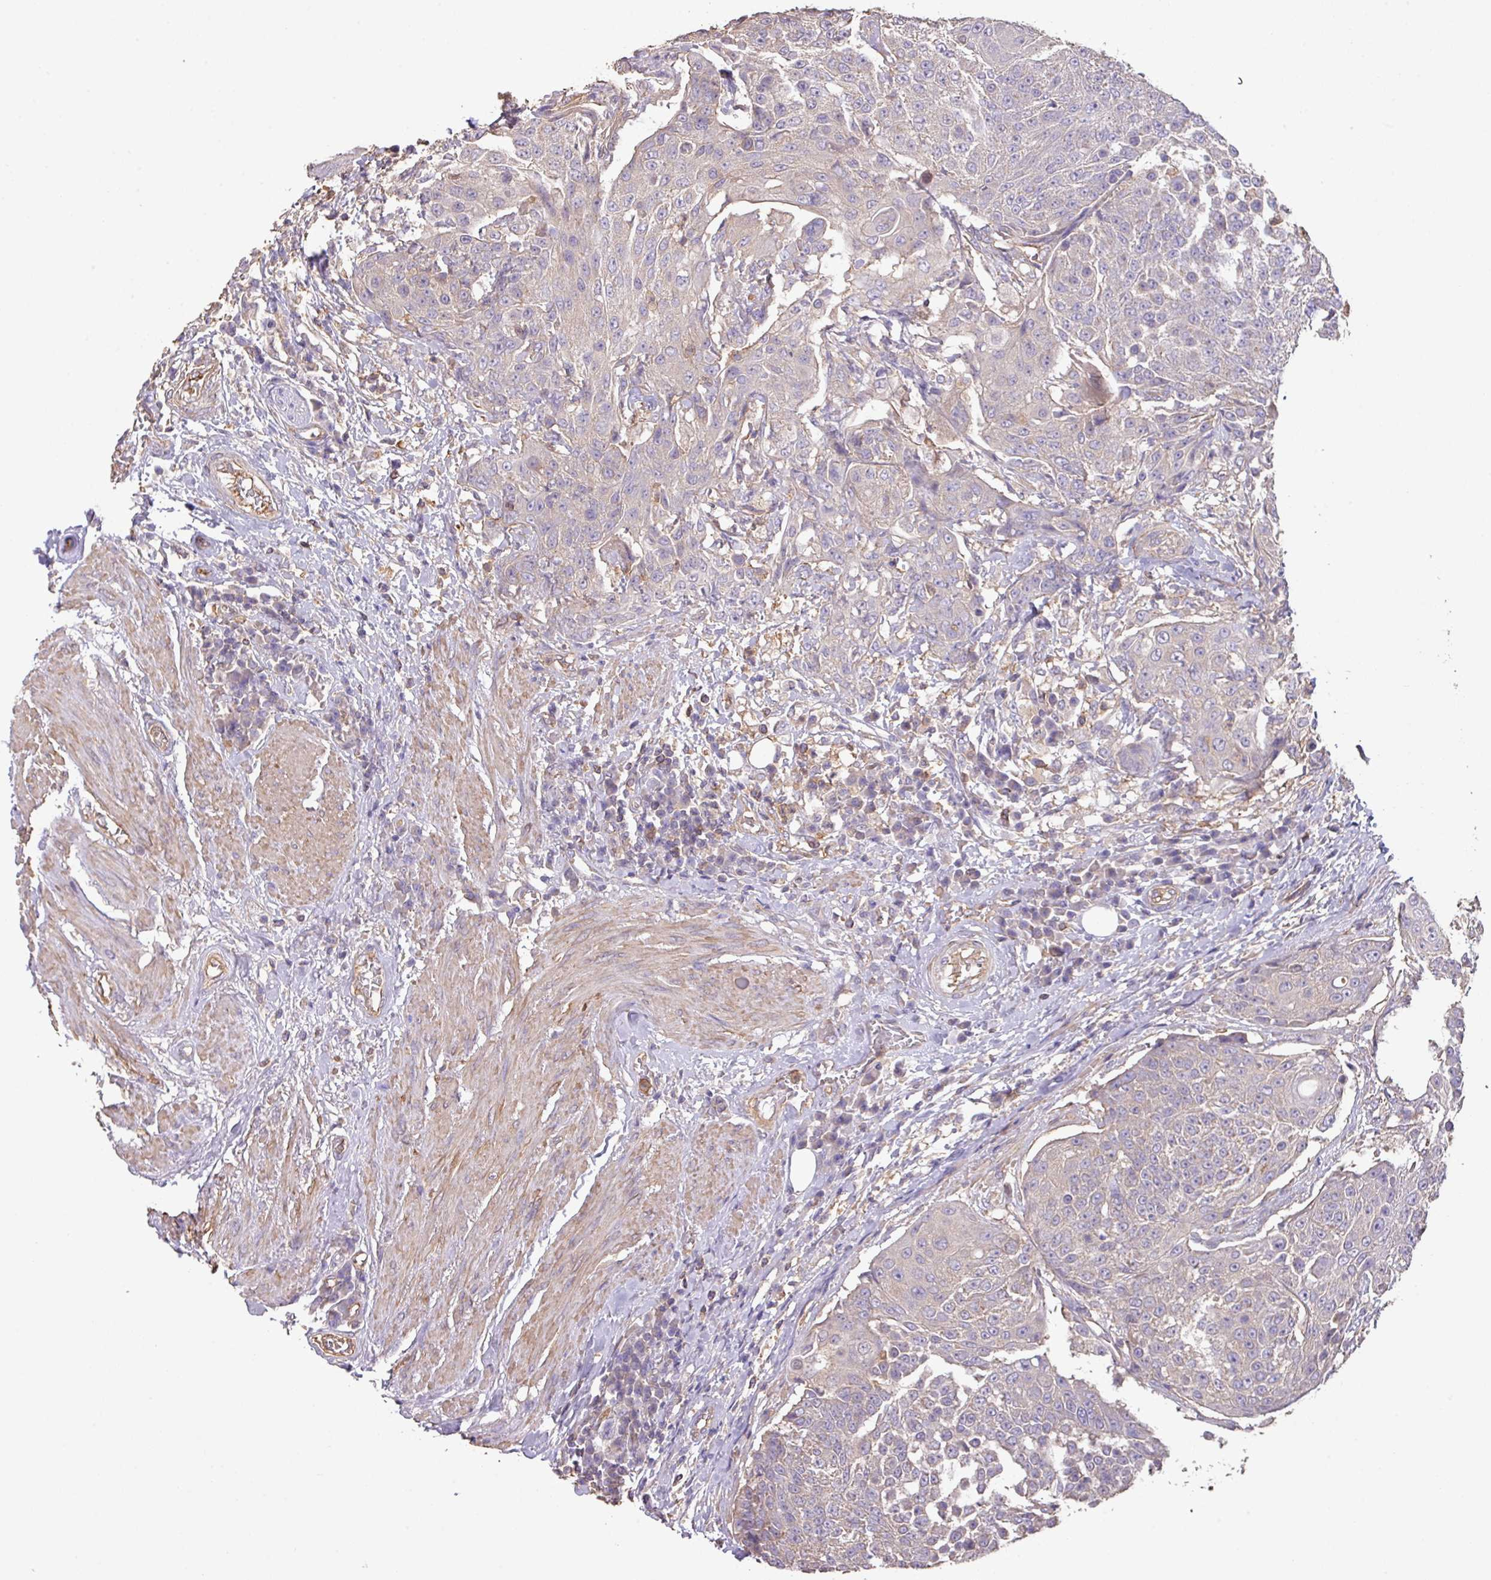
{"staining": {"intensity": "negative", "quantity": "none", "location": "none"}, "tissue": "urothelial cancer", "cell_type": "Tumor cells", "image_type": "cancer", "snomed": [{"axis": "morphology", "description": "Urothelial carcinoma, High grade"}, {"axis": "topography", "description": "Urinary bladder"}], "caption": "Immunohistochemistry of urothelial cancer demonstrates no staining in tumor cells.", "gene": "CALML4", "patient": {"sex": "female", "age": 63}}